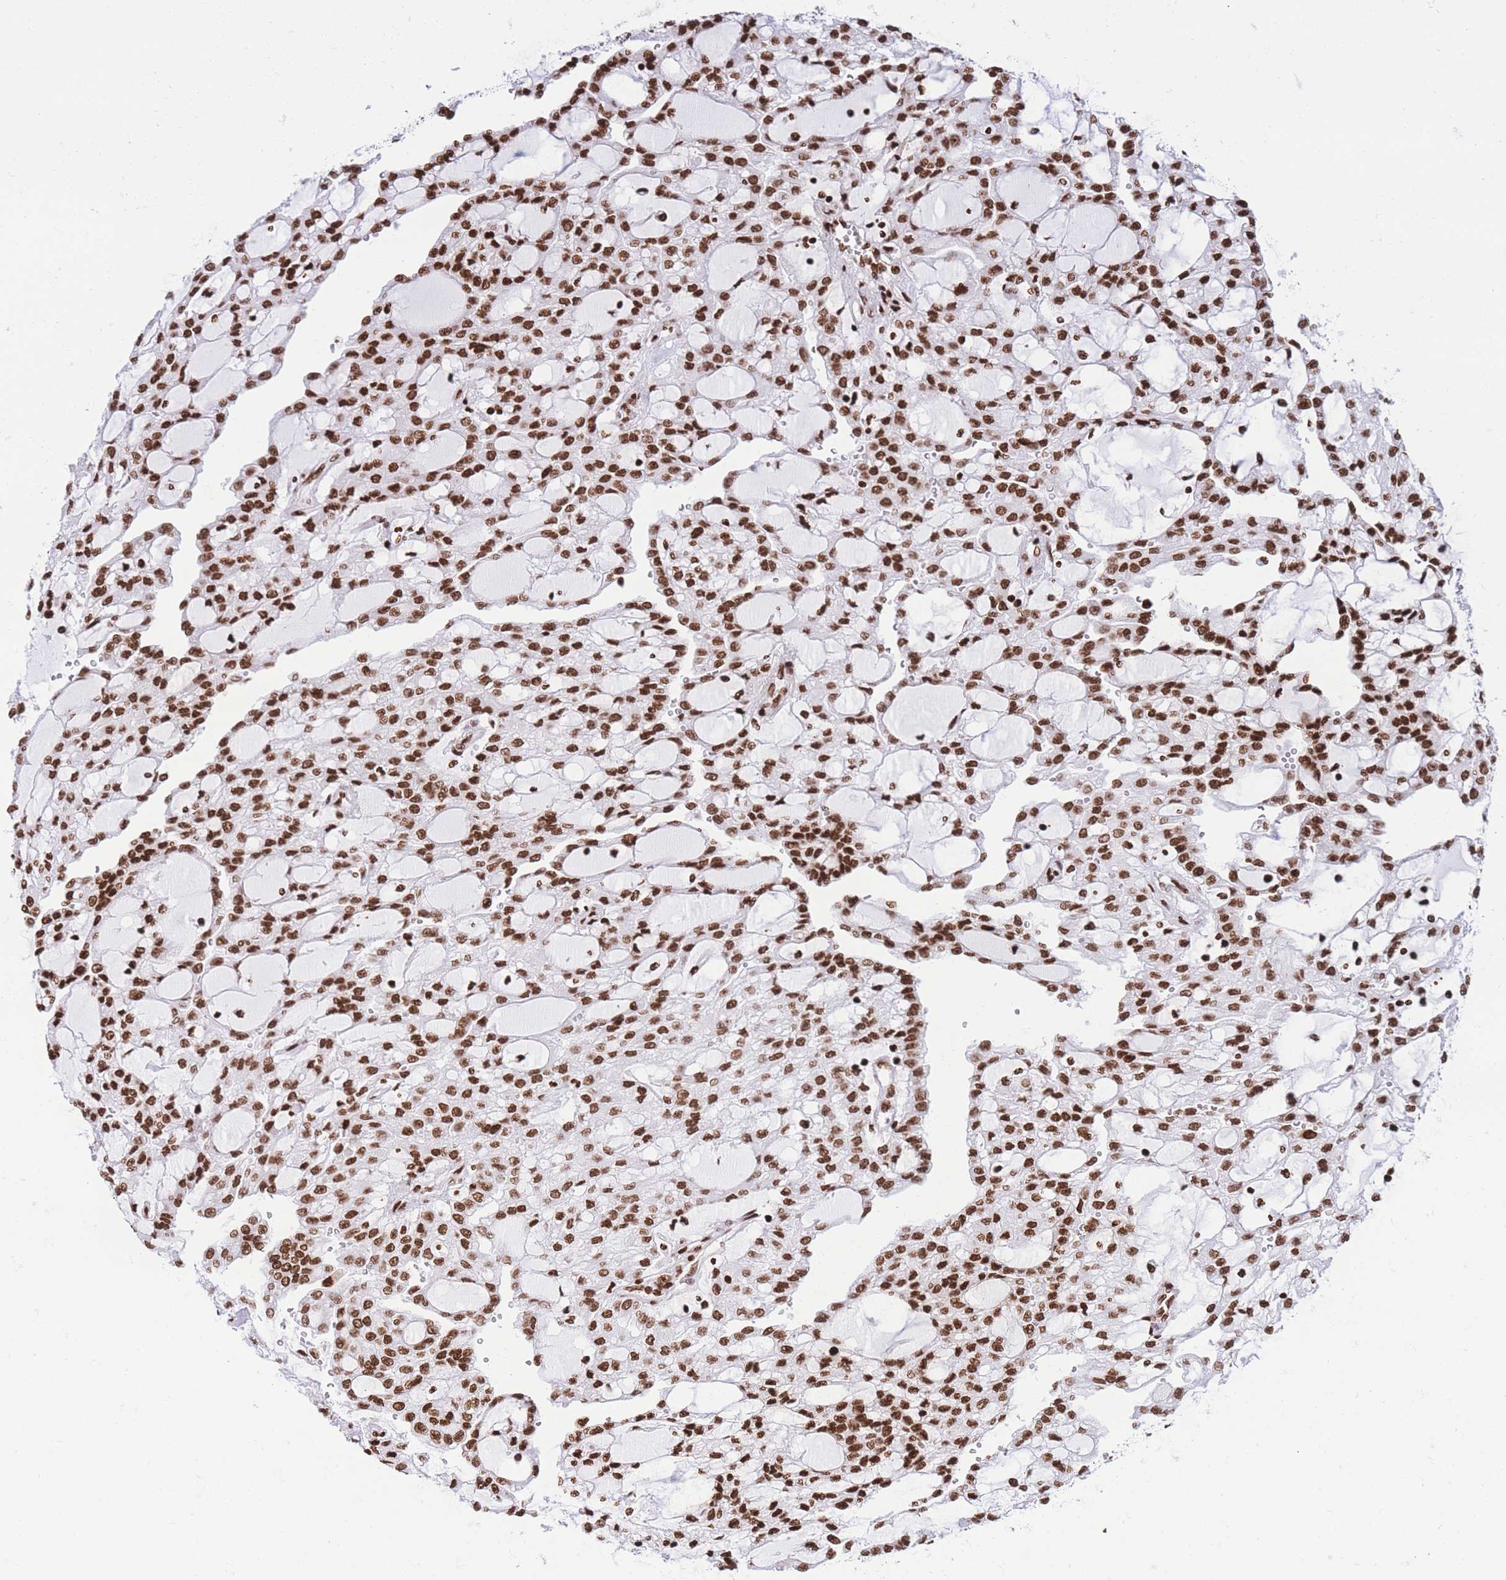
{"staining": {"intensity": "strong", "quantity": ">75%", "location": "nuclear"}, "tissue": "renal cancer", "cell_type": "Tumor cells", "image_type": "cancer", "snomed": [{"axis": "morphology", "description": "Adenocarcinoma, NOS"}, {"axis": "topography", "description": "Kidney"}], "caption": "Renal cancer (adenocarcinoma) stained for a protein (brown) shows strong nuclear positive positivity in approximately >75% of tumor cells.", "gene": "H2BC11", "patient": {"sex": "male", "age": 63}}